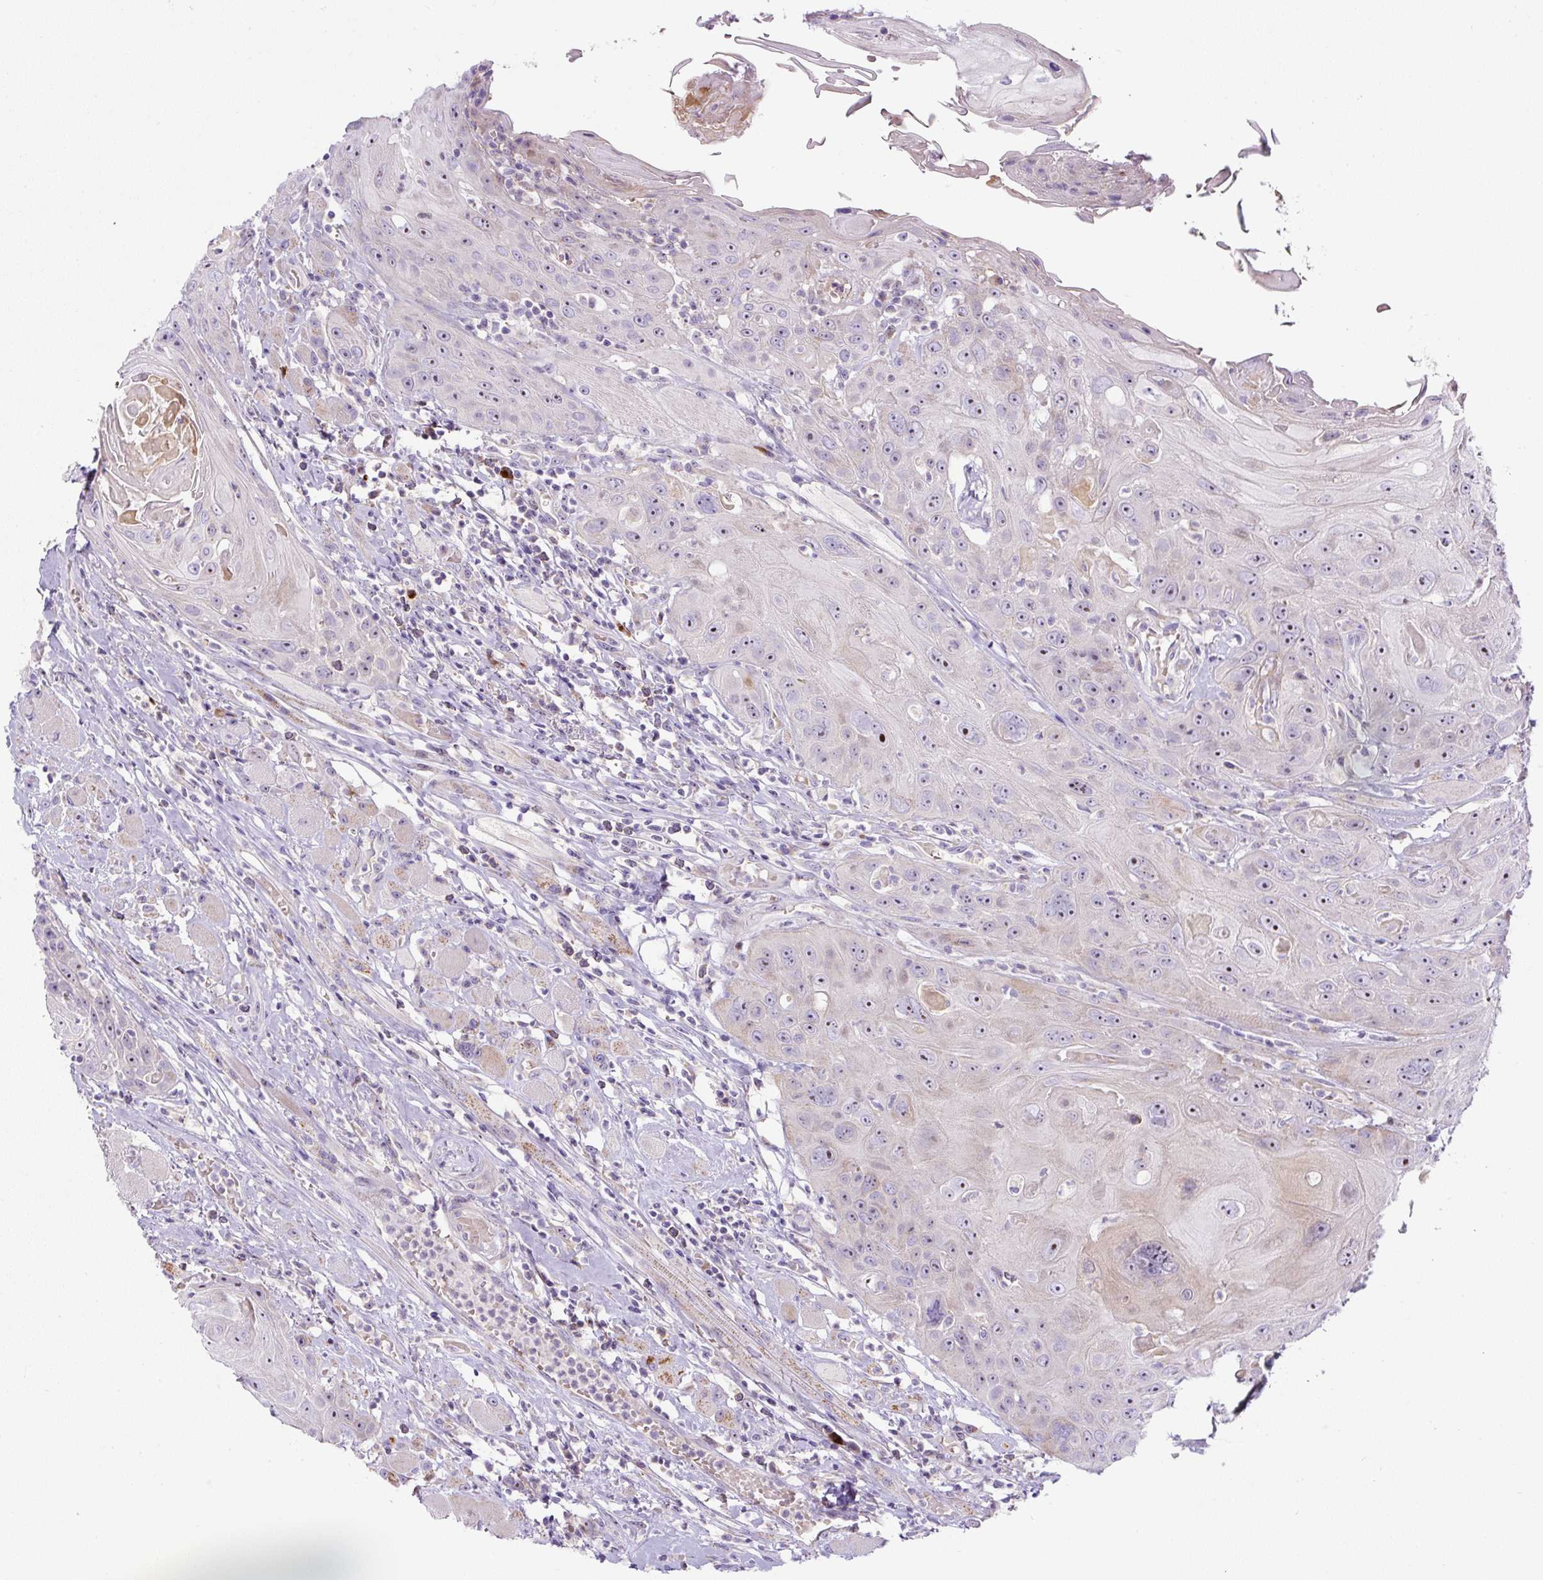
{"staining": {"intensity": "moderate", "quantity": "<25%", "location": "nuclear"}, "tissue": "head and neck cancer", "cell_type": "Tumor cells", "image_type": "cancer", "snomed": [{"axis": "morphology", "description": "Squamous cell carcinoma, NOS"}, {"axis": "topography", "description": "Head-Neck"}], "caption": "DAB (3,3'-diaminobenzidine) immunohistochemical staining of human head and neck cancer demonstrates moderate nuclear protein staining in approximately <25% of tumor cells. (DAB IHC, brown staining for protein, blue staining for nuclei).", "gene": "ZNF596", "patient": {"sex": "female", "age": 59}}